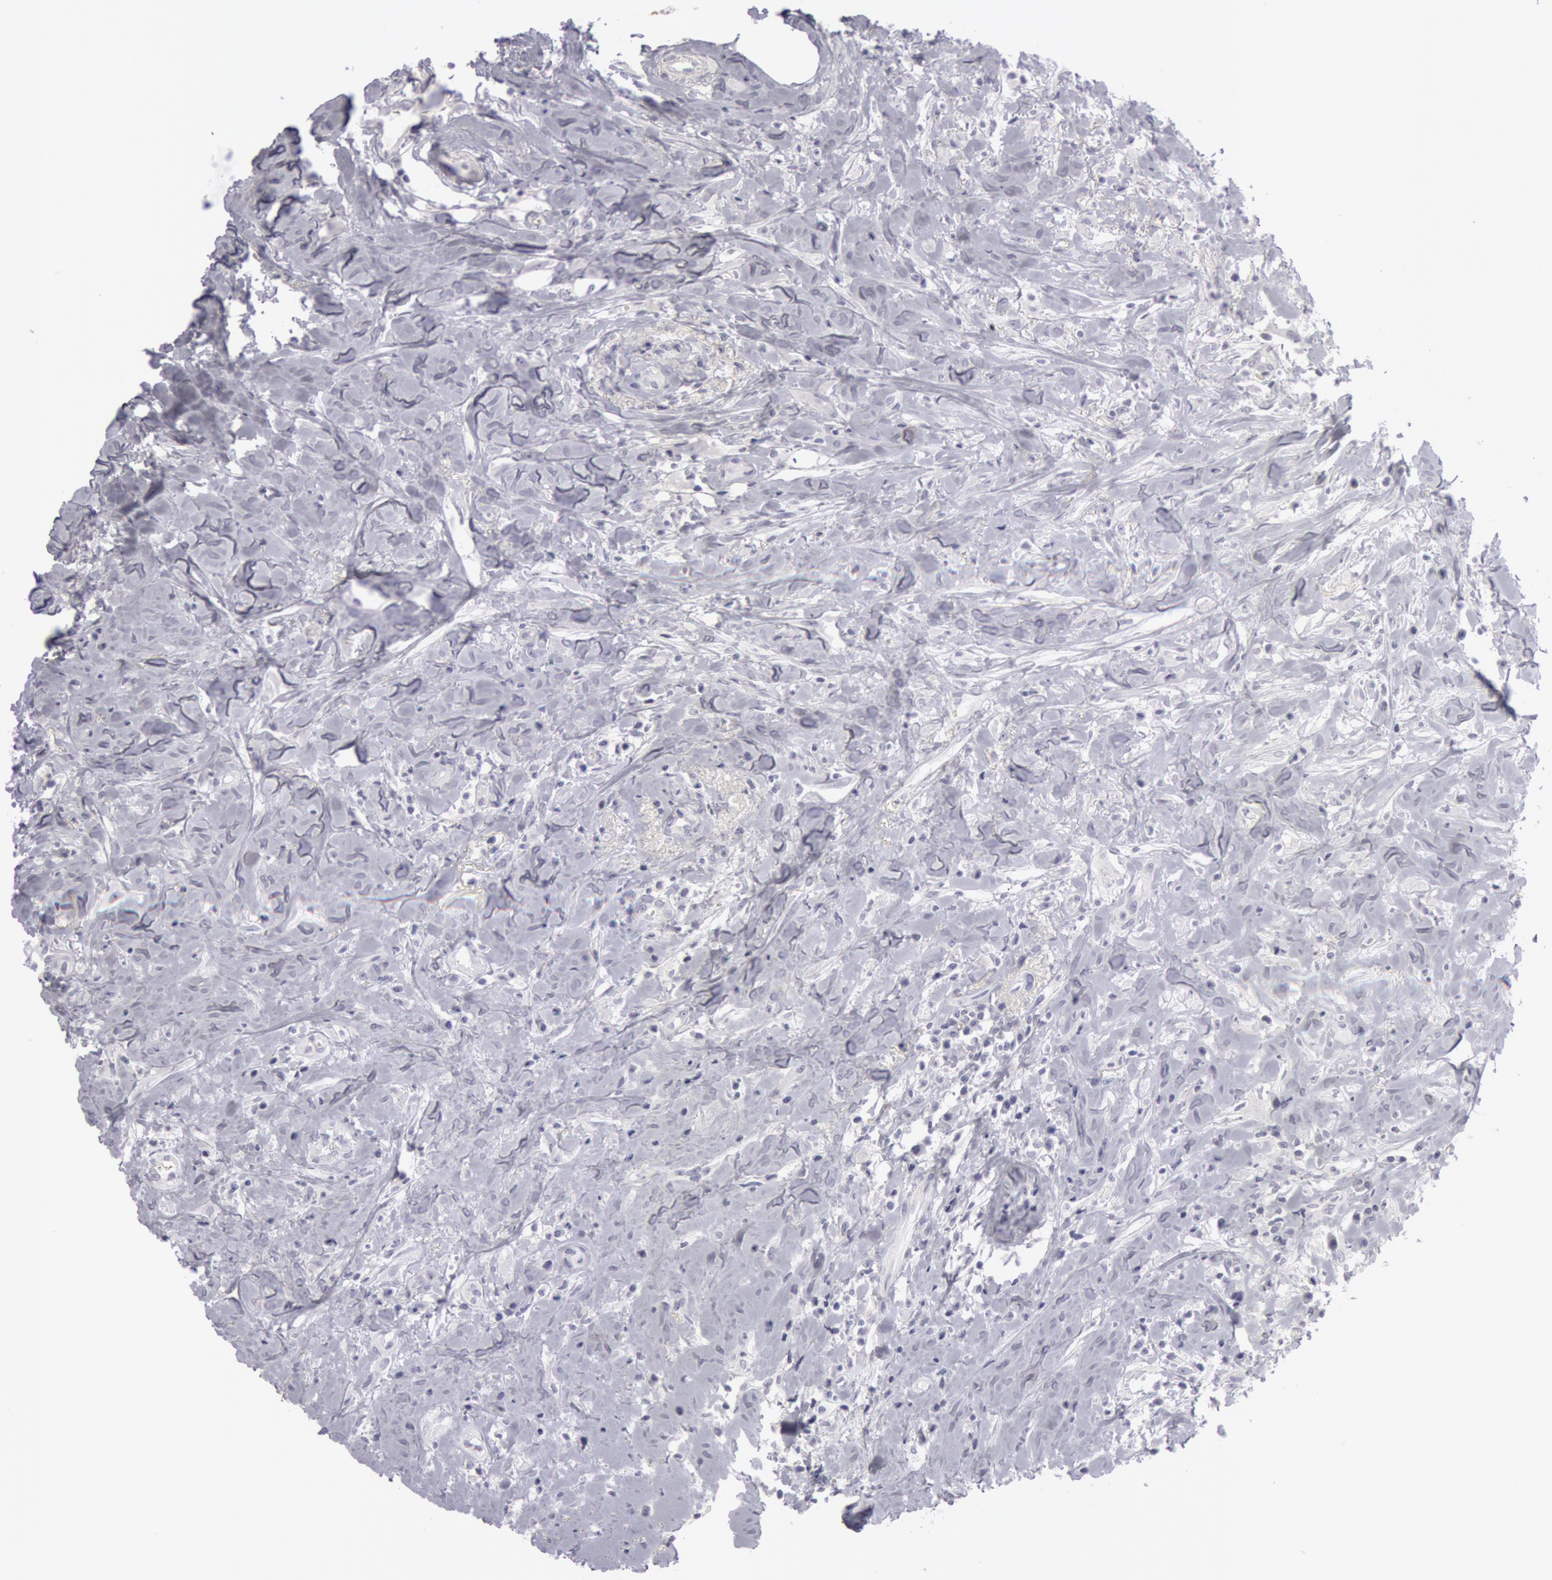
{"staining": {"intensity": "moderate", "quantity": "<25%", "location": "cytoplasmic/membranous"}, "tissue": "head and neck cancer", "cell_type": "Tumor cells", "image_type": "cancer", "snomed": [{"axis": "morphology", "description": "Squamous cell carcinoma, NOS"}, {"axis": "topography", "description": "Oral tissue"}, {"axis": "topography", "description": "Head-Neck"}], "caption": "Head and neck cancer (squamous cell carcinoma) was stained to show a protein in brown. There is low levels of moderate cytoplasmic/membranous staining in about <25% of tumor cells.", "gene": "KRT16", "patient": {"sex": "female", "age": 82}}